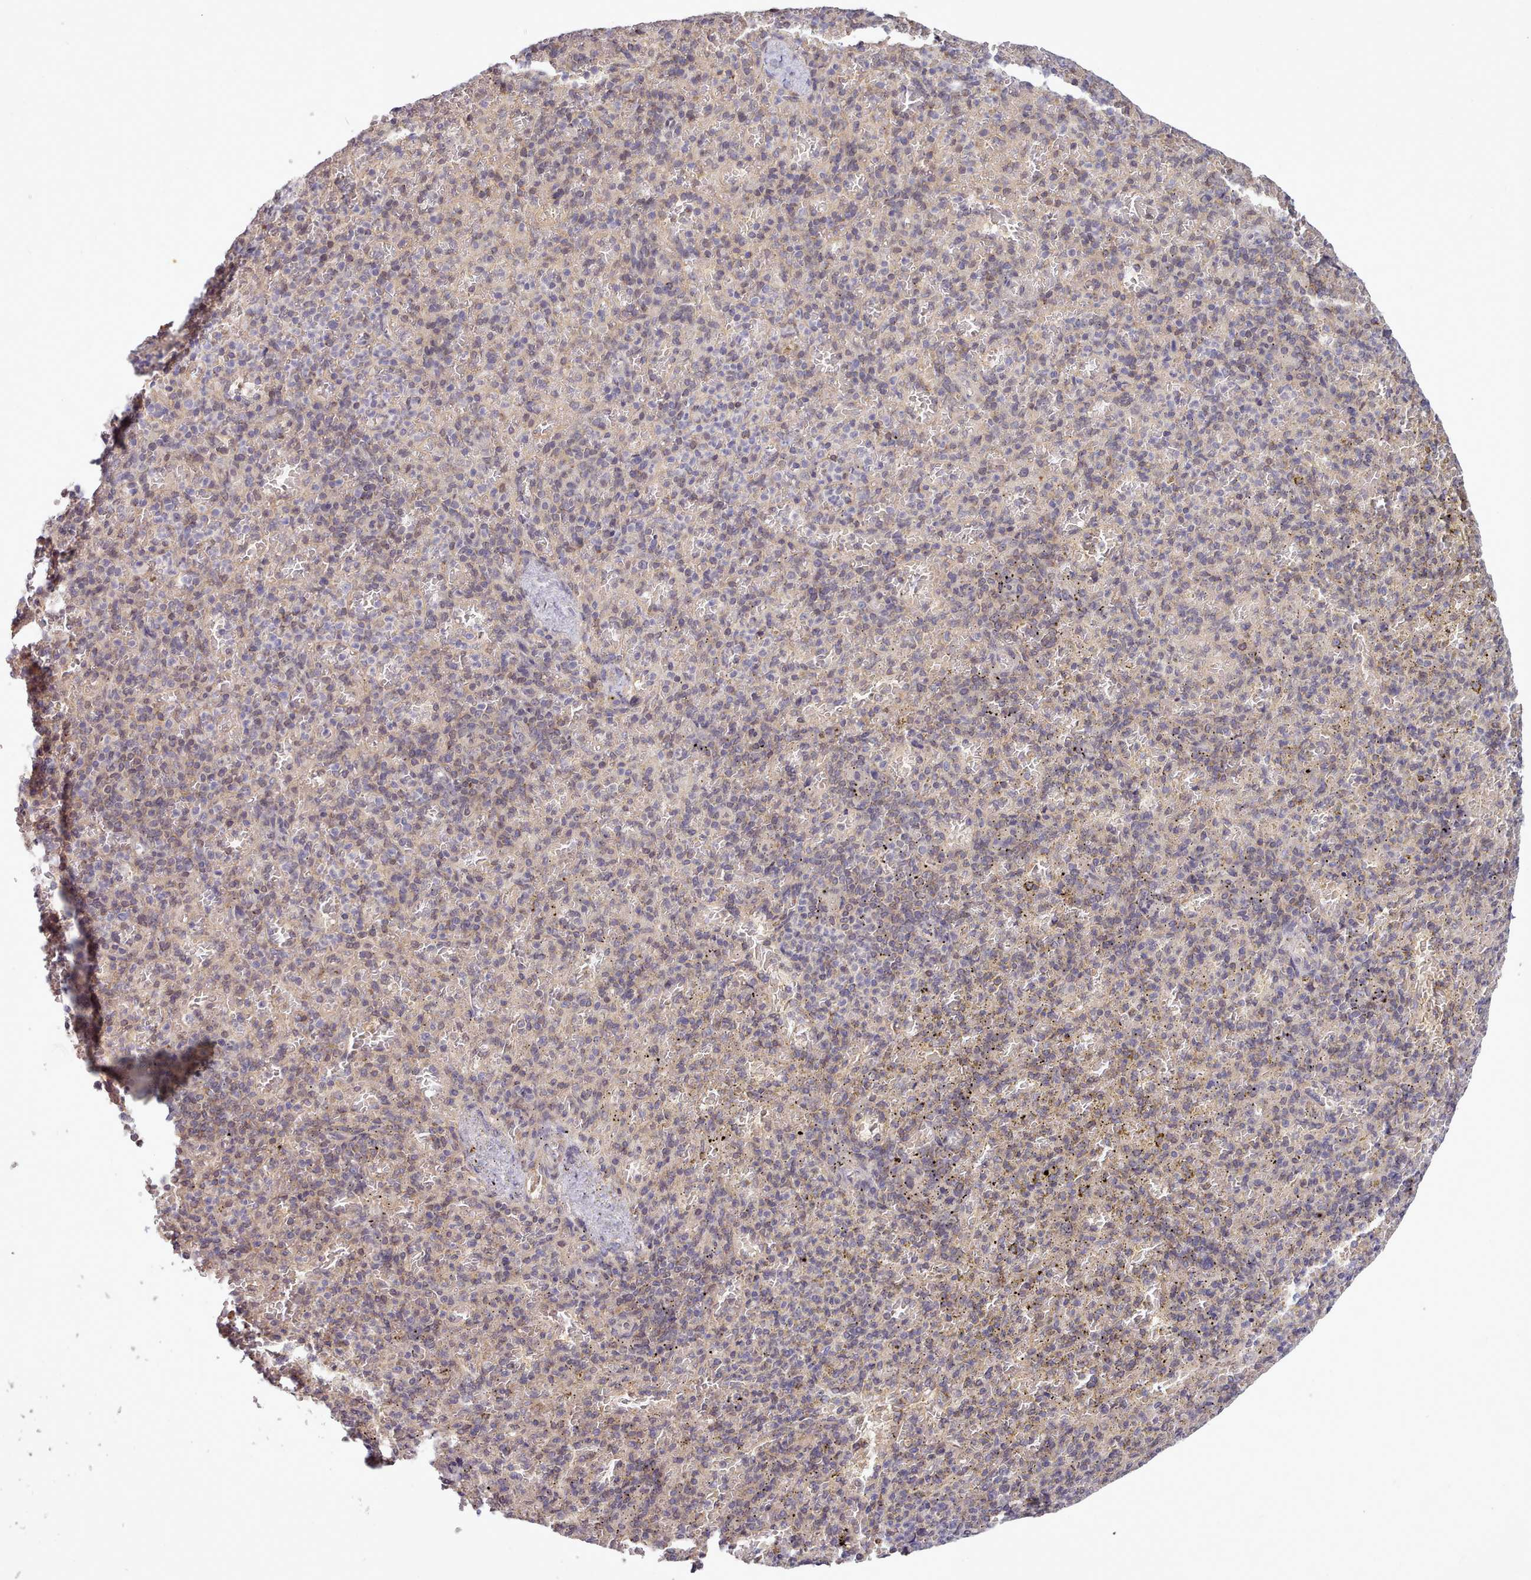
{"staining": {"intensity": "weak", "quantity": "<25%", "location": "nuclear"}, "tissue": "spleen", "cell_type": "Cells in red pulp", "image_type": "normal", "snomed": [{"axis": "morphology", "description": "Normal tissue, NOS"}, {"axis": "topography", "description": "Spleen"}], "caption": "Spleen stained for a protein using immunohistochemistry (IHC) shows no staining cells in red pulp.", "gene": "ARL17A", "patient": {"sex": "female", "age": 74}}